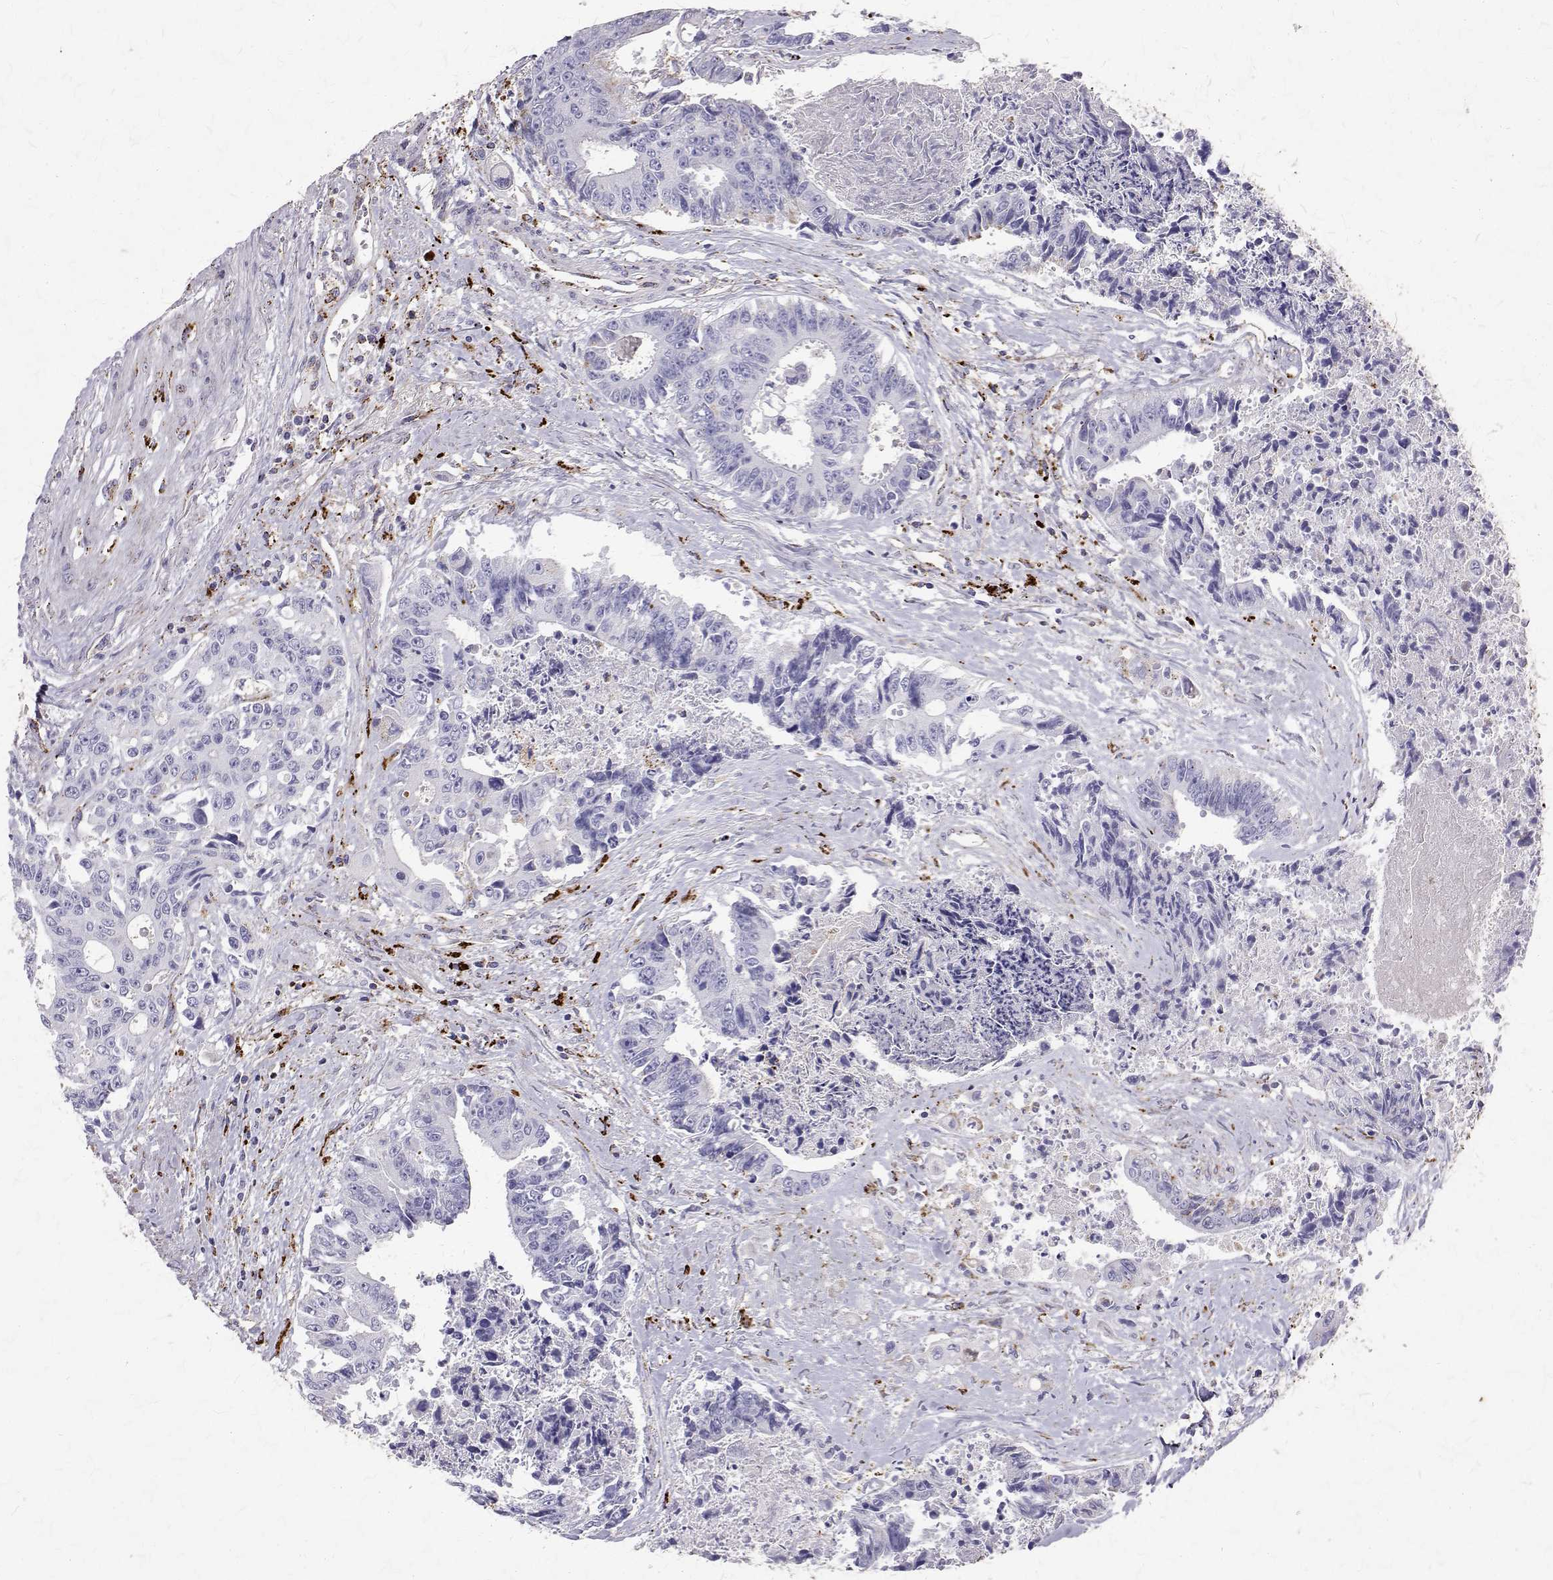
{"staining": {"intensity": "negative", "quantity": "none", "location": "none"}, "tissue": "colorectal cancer", "cell_type": "Tumor cells", "image_type": "cancer", "snomed": [{"axis": "morphology", "description": "Adenocarcinoma, NOS"}, {"axis": "topography", "description": "Rectum"}], "caption": "Colorectal cancer stained for a protein using IHC exhibits no positivity tumor cells.", "gene": "TPP1", "patient": {"sex": "male", "age": 54}}